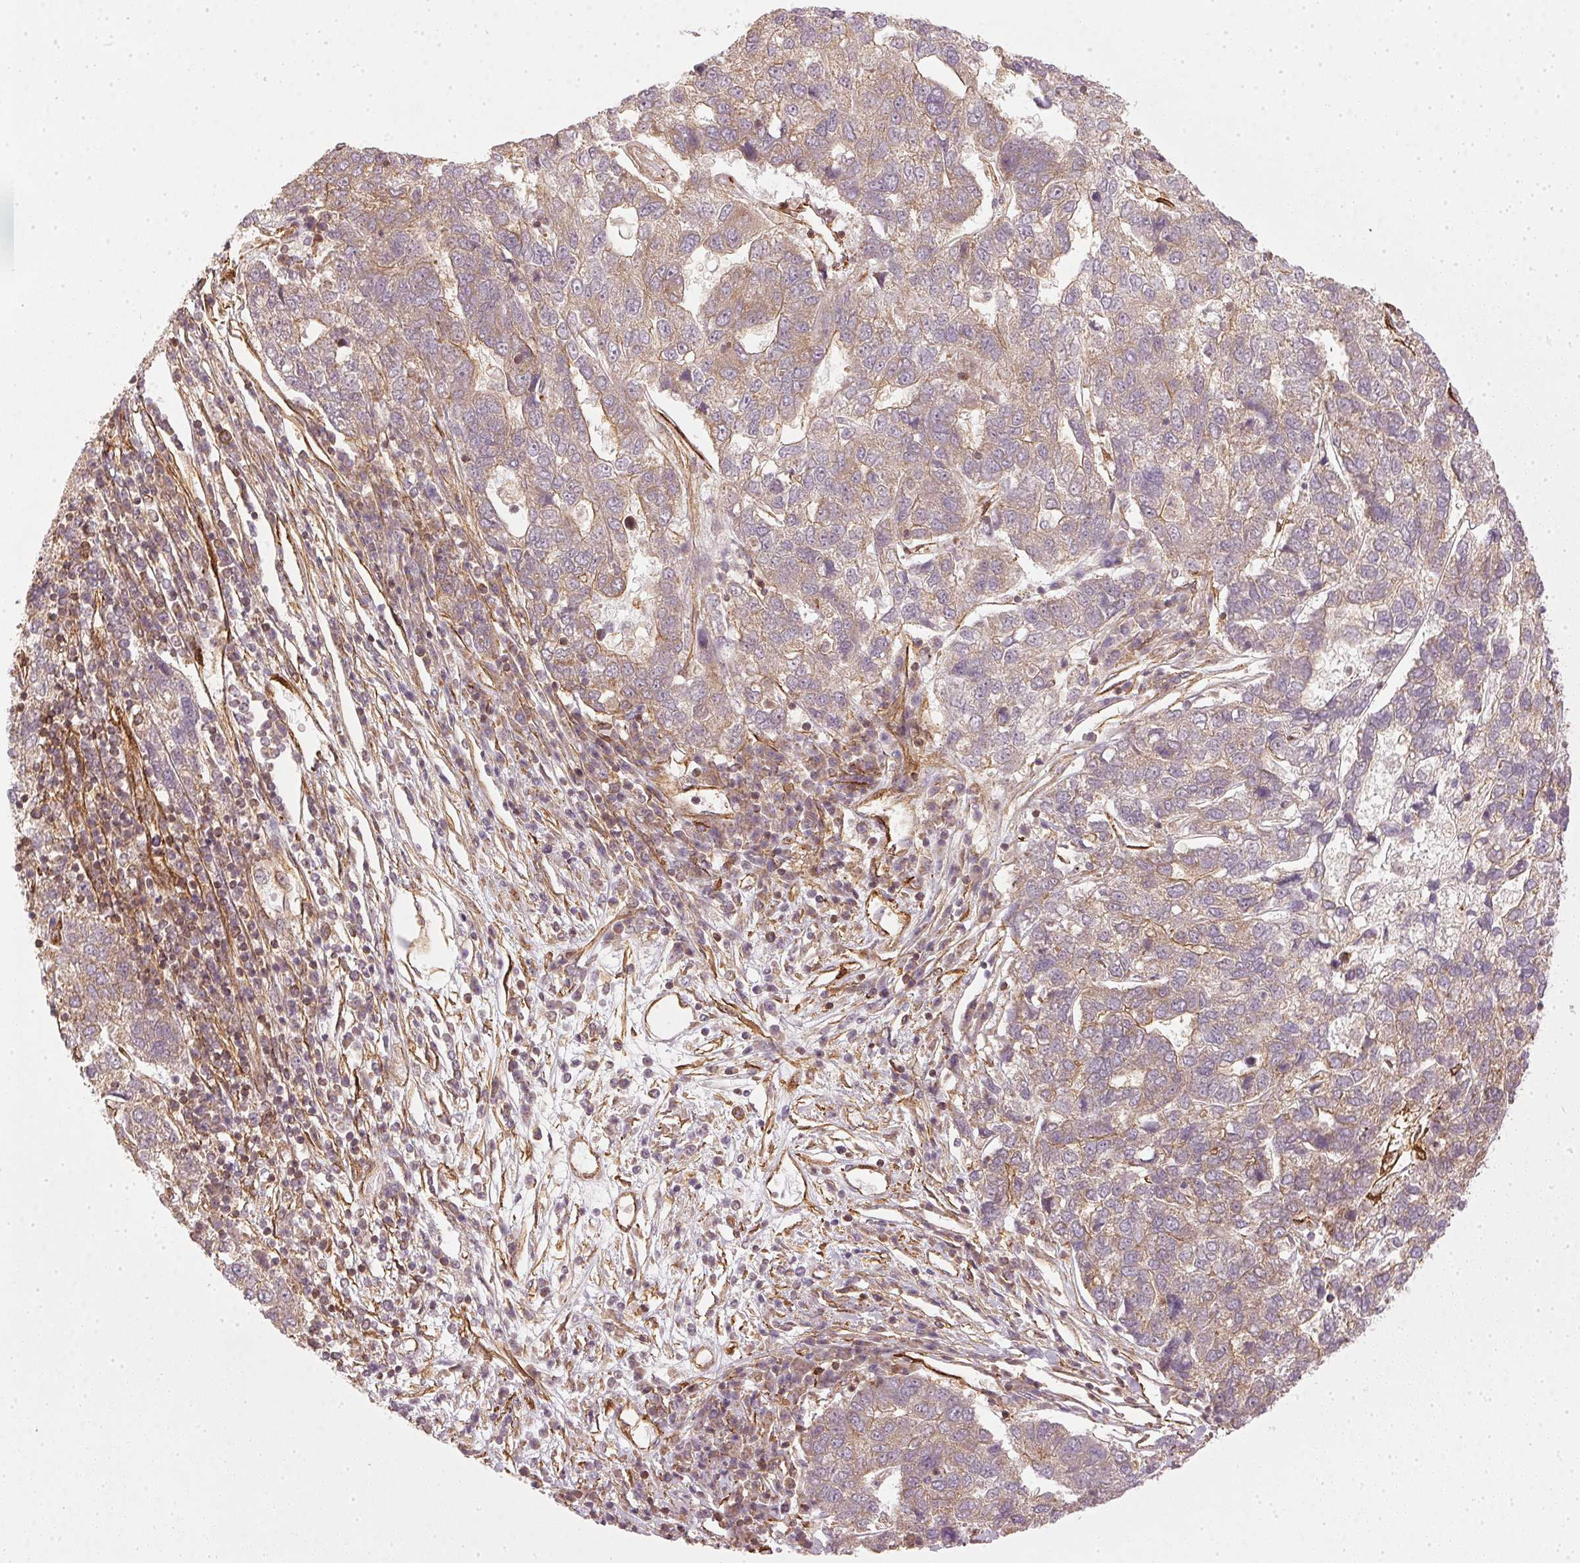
{"staining": {"intensity": "weak", "quantity": ">75%", "location": "cytoplasmic/membranous"}, "tissue": "pancreatic cancer", "cell_type": "Tumor cells", "image_type": "cancer", "snomed": [{"axis": "morphology", "description": "Adenocarcinoma, NOS"}, {"axis": "topography", "description": "Pancreas"}], "caption": "A brown stain labels weak cytoplasmic/membranous staining of a protein in human pancreatic adenocarcinoma tumor cells. (DAB (3,3'-diaminobenzidine) IHC, brown staining for protein, blue staining for nuclei).", "gene": "NADK2", "patient": {"sex": "female", "age": 61}}